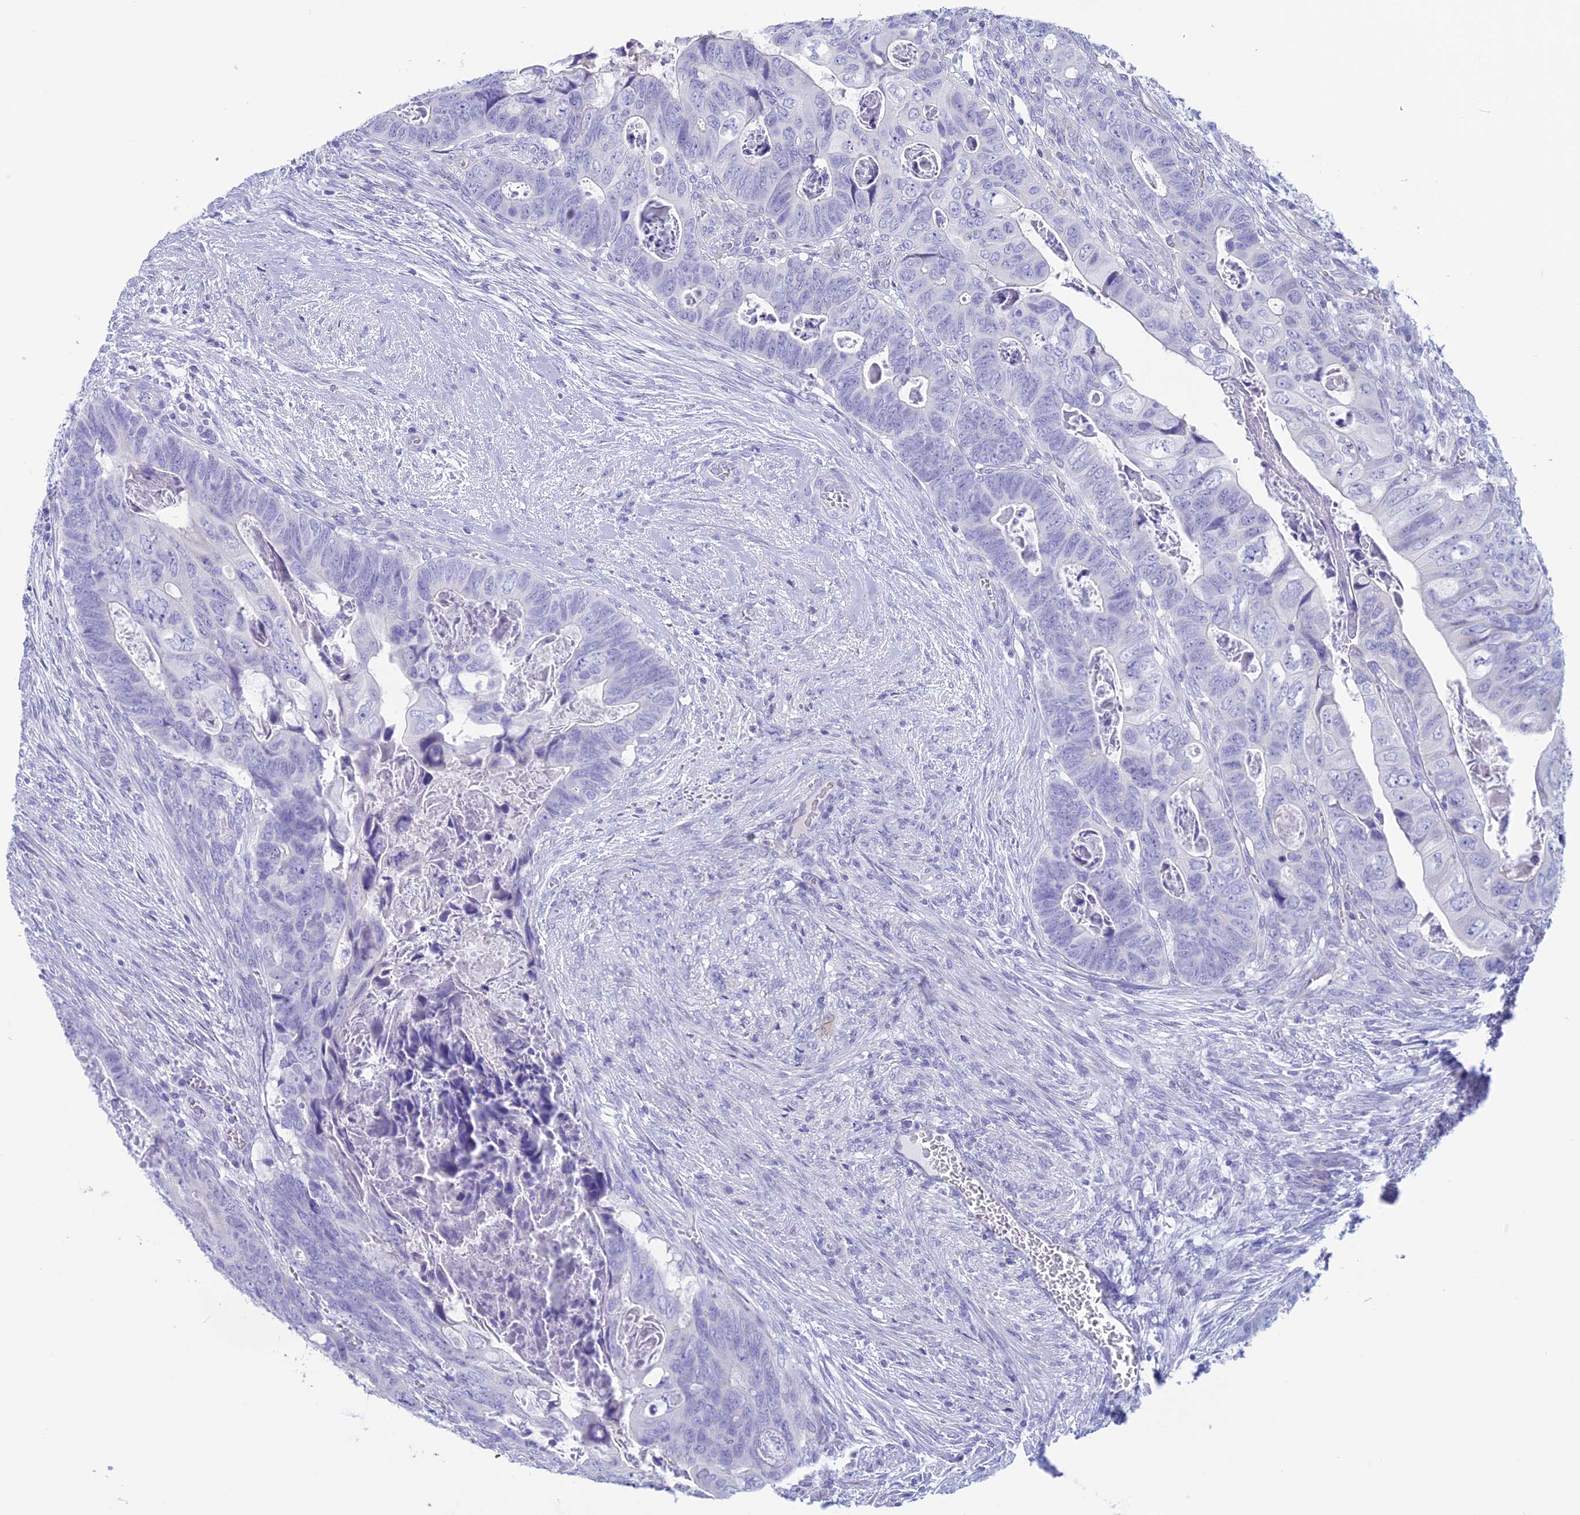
{"staining": {"intensity": "negative", "quantity": "none", "location": "none"}, "tissue": "colorectal cancer", "cell_type": "Tumor cells", "image_type": "cancer", "snomed": [{"axis": "morphology", "description": "Adenocarcinoma, NOS"}, {"axis": "topography", "description": "Rectum"}], "caption": "A high-resolution photomicrograph shows immunohistochemistry (IHC) staining of colorectal adenocarcinoma, which exhibits no significant expression in tumor cells.", "gene": "RP1", "patient": {"sex": "female", "age": 78}}